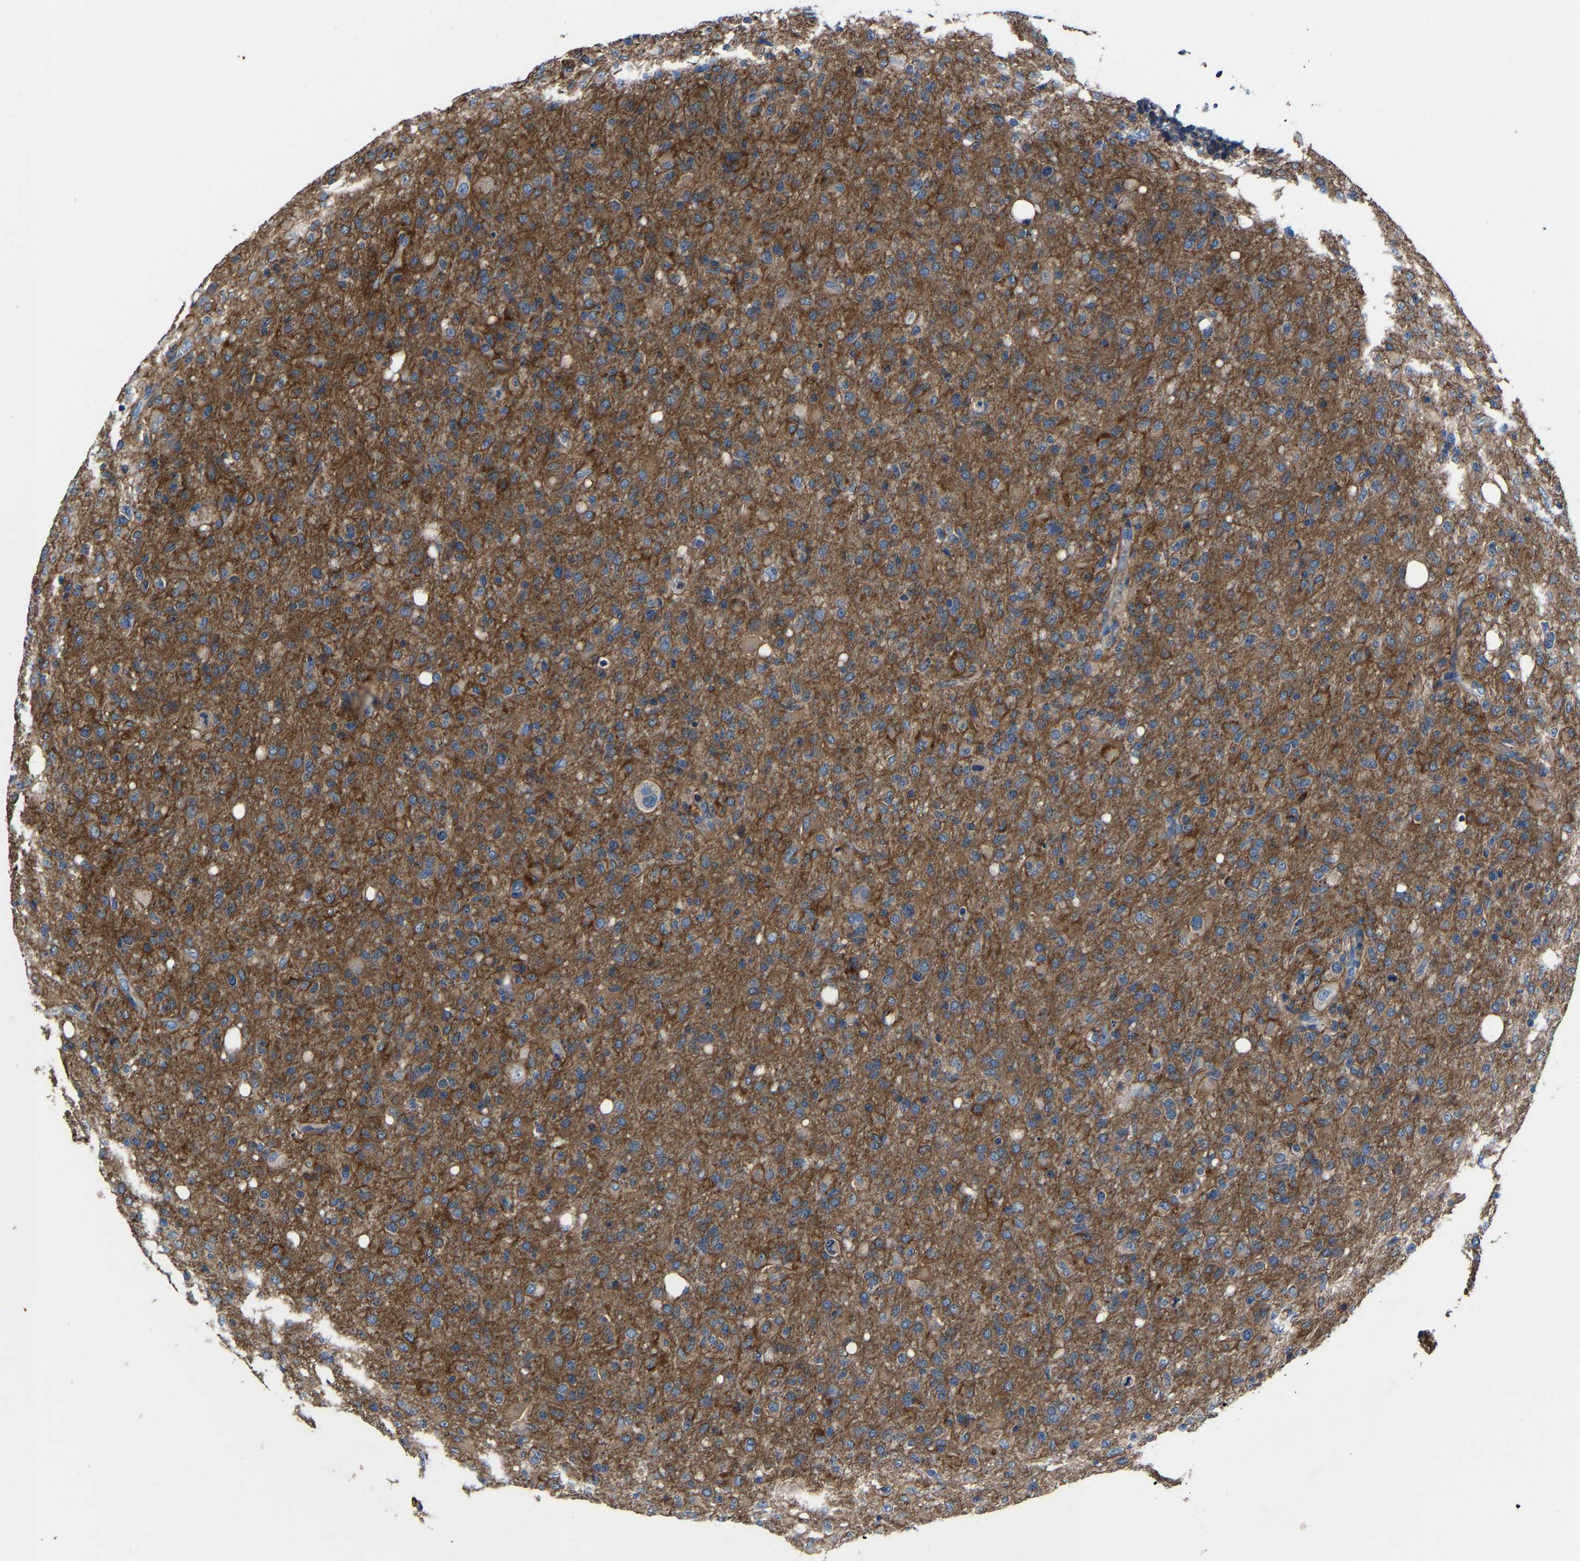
{"staining": {"intensity": "moderate", "quantity": ">75%", "location": "cytoplasmic/membranous"}, "tissue": "glioma", "cell_type": "Tumor cells", "image_type": "cancer", "snomed": [{"axis": "morphology", "description": "Glioma, malignant, High grade"}, {"axis": "topography", "description": "Brain"}], "caption": "High-power microscopy captured an immunohistochemistry photomicrograph of malignant glioma (high-grade), revealing moderate cytoplasmic/membranous positivity in about >75% of tumor cells.", "gene": "KIAA1958", "patient": {"sex": "female", "age": 57}}